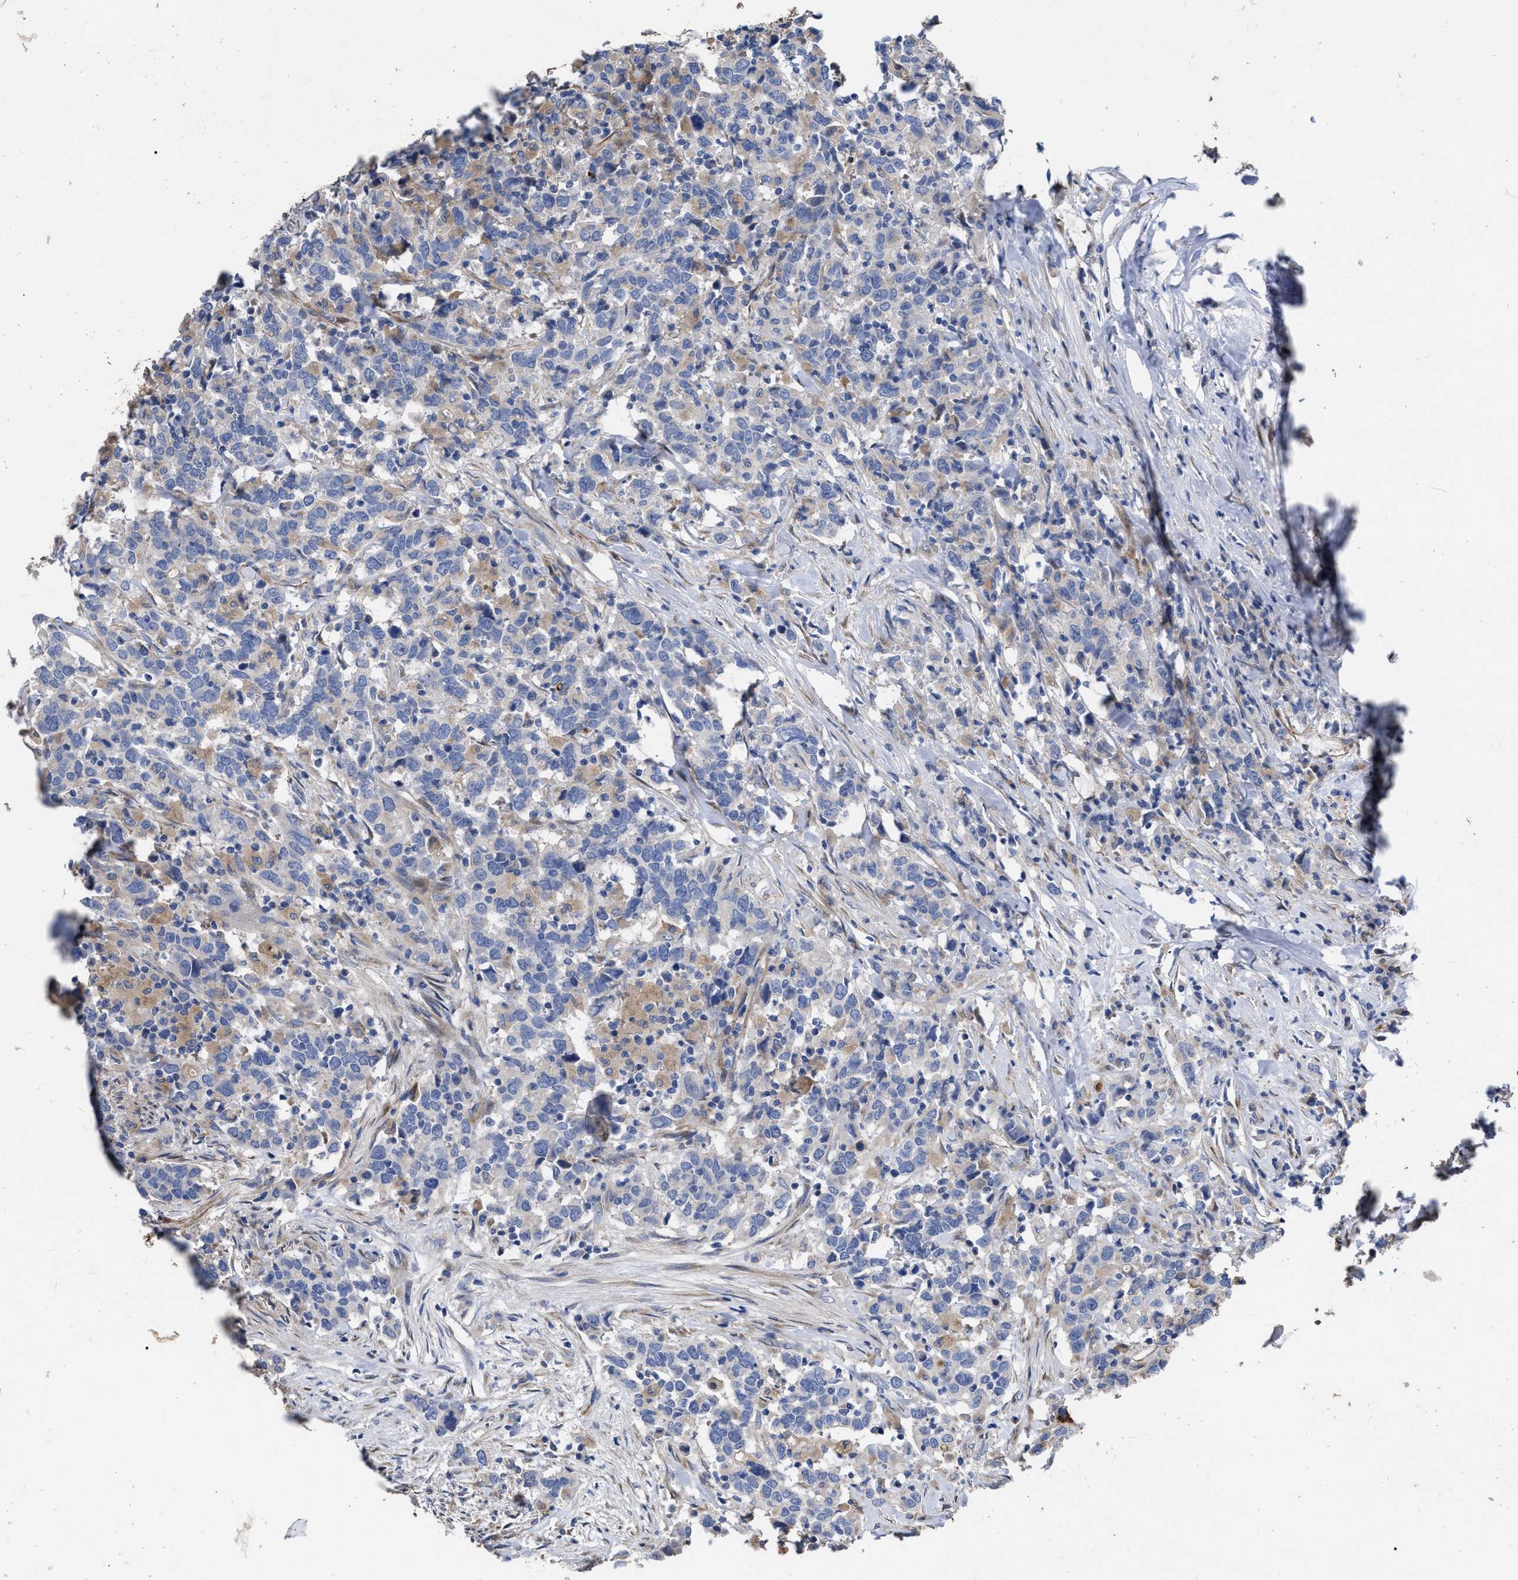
{"staining": {"intensity": "negative", "quantity": "none", "location": "none"}, "tissue": "urothelial cancer", "cell_type": "Tumor cells", "image_type": "cancer", "snomed": [{"axis": "morphology", "description": "Urothelial carcinoma, High grade"}, {"axis": "topography", "description": "Urinary bladder"}], "caption": "Urothelial carcinoma (high-grade) was stained to show a protein in brown. There is no significant expression in tumor cells. (DAB immunohistochemistry, high magnification).", "gene": "MLST8", "patient": {"sex": "male", "age": 61}}